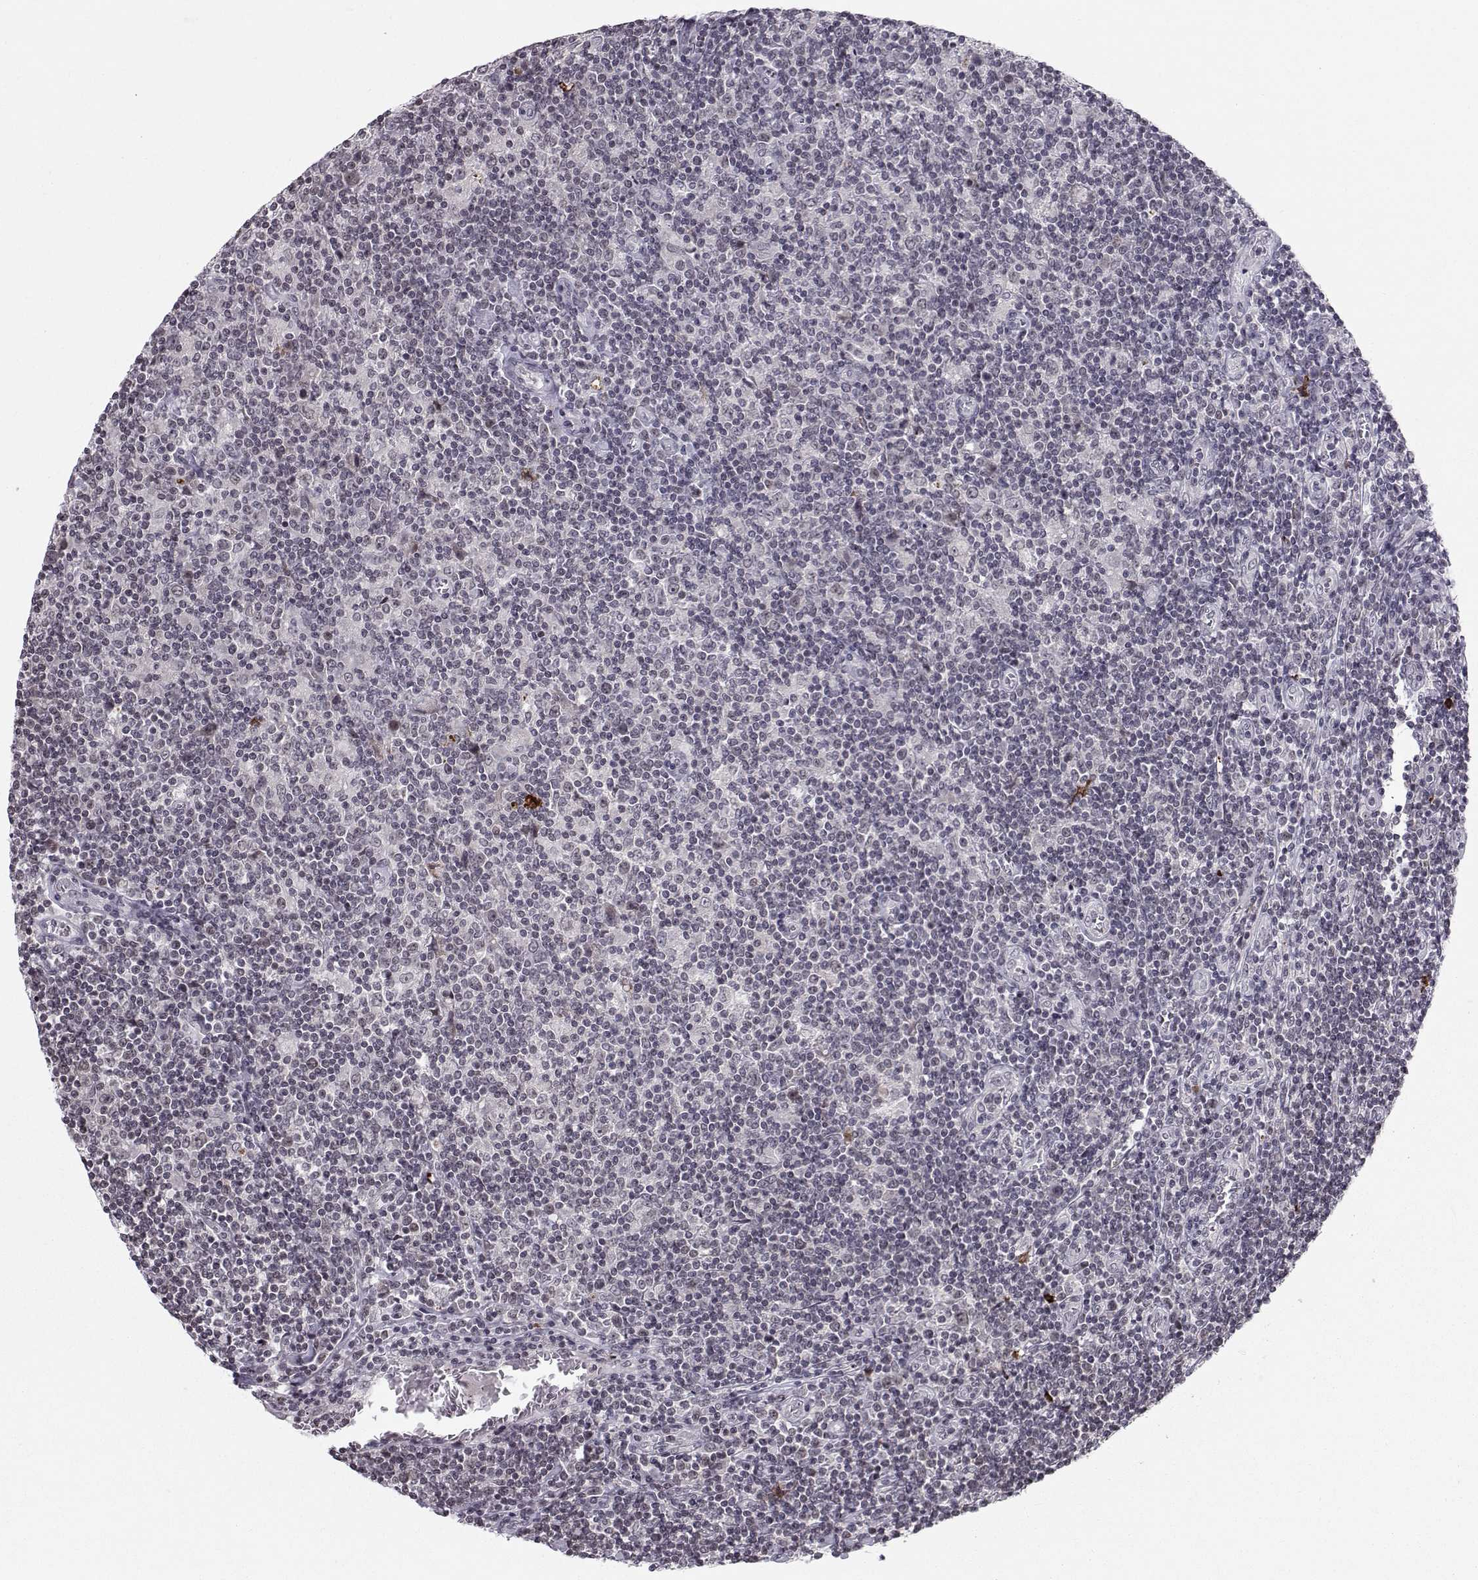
{"staining": {"intensity": "negative", "quantity": "none", "location": "none"}, "tissue": "lymphoma", "cell_type": "Tumor cells", "image_type": "cancer", "snomed": [{"axis": "morphology", "description": "Hodgkin's disease, NOS"}, {"axis": "topography", "description": "Lymph node"}], "caption": "High power microscopy micrograph of an immunohistochemistry (IHC) micrograph of Hodgkin's disease, revealing no significant positivity in tumor cells.", "gene": "MARCHF4", "patient": {"sex": "male", "age": 40}}